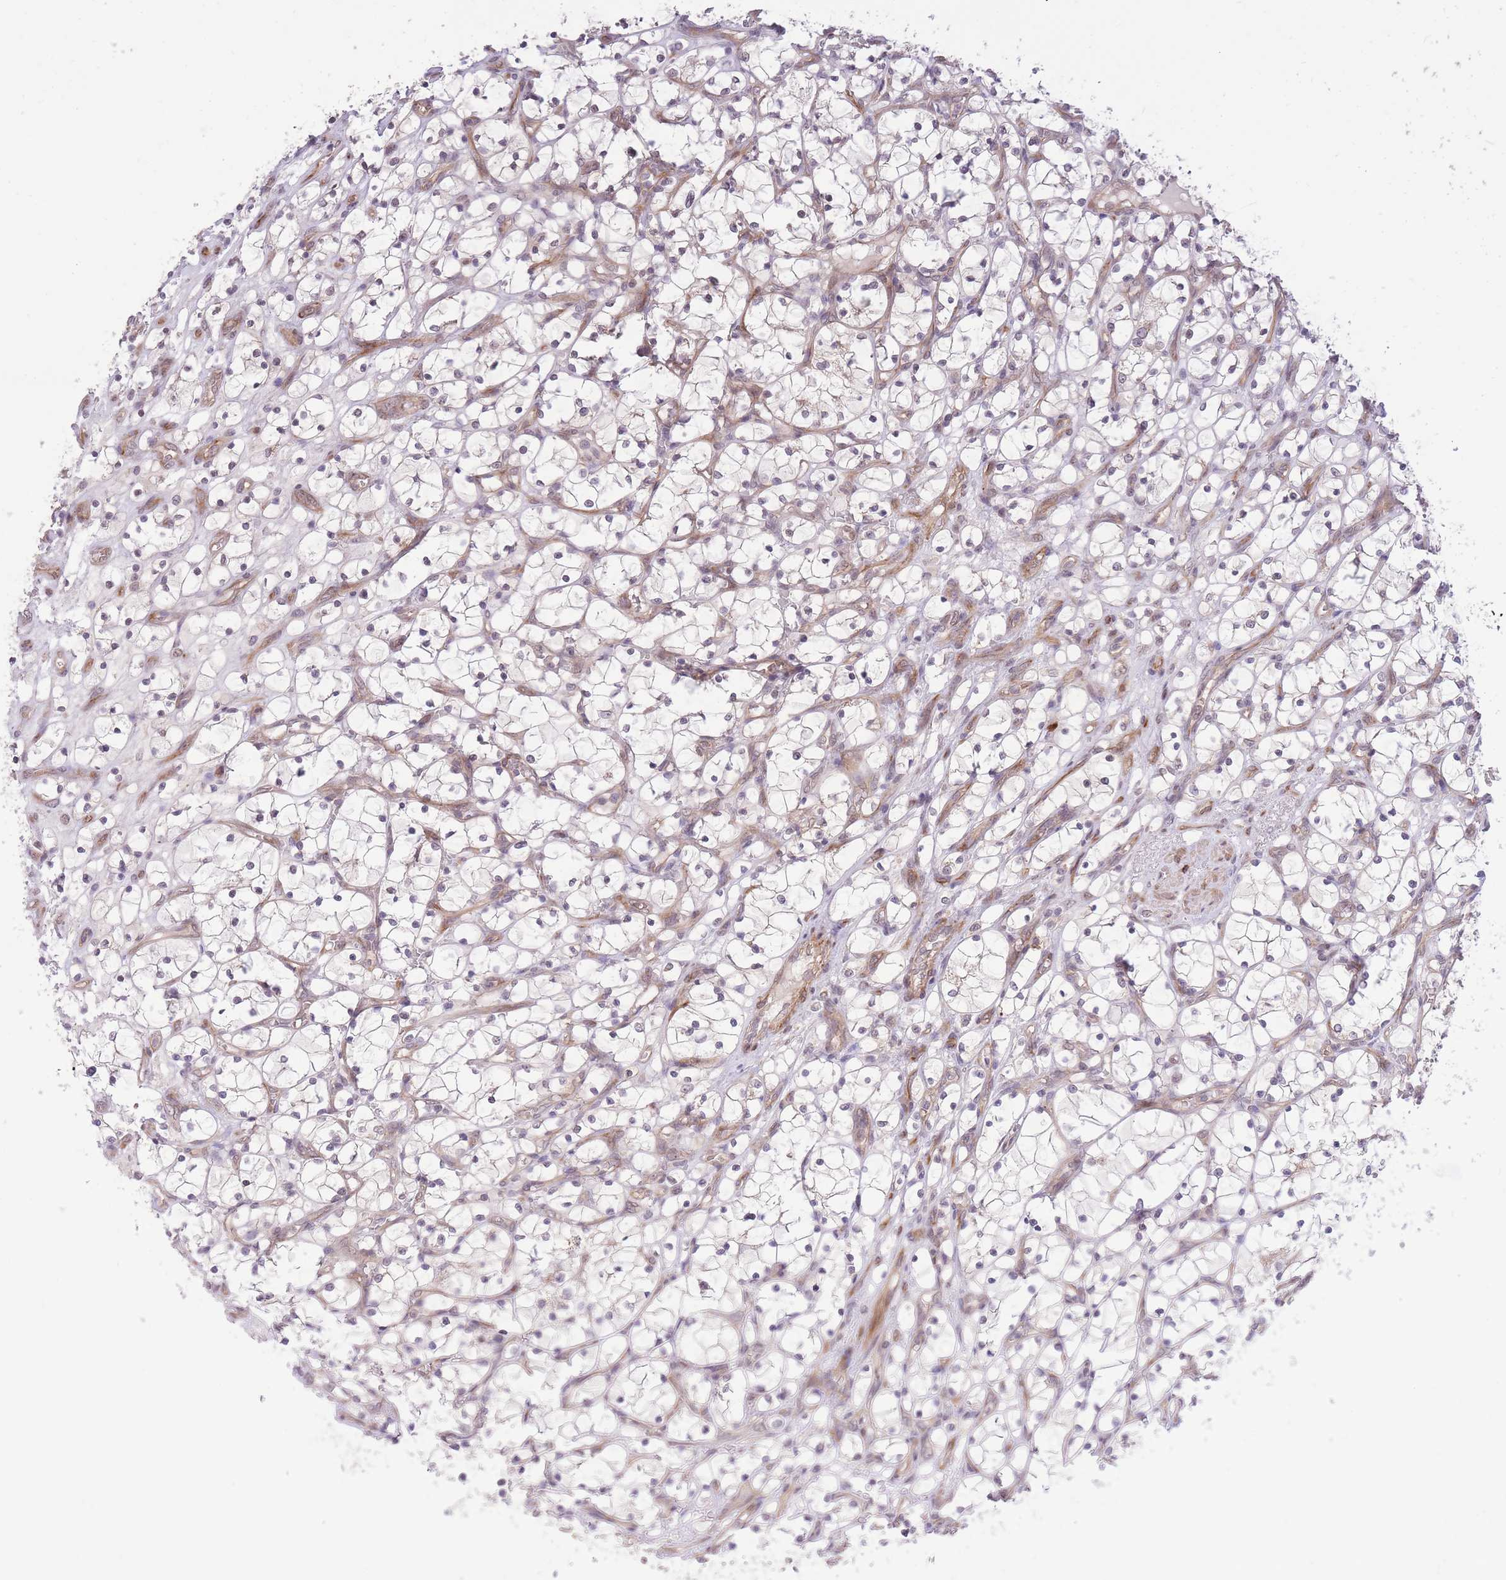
{"staining": {"intensity": "negative", "quantity": "none", "location": "none"}, "tissue": "renal cancer", "cell_type": "Tumor cells", "image_type": "cancer", "snomed": [{"axis": "morphology", "description": "Adenocarcinoma, NOS"}, {"axis": "topography", "description": "Kidney"}], "caption": "High magnification brightfield microscopy of adenocarcinoma (renal) stained with DAB (3,3'-diaminobenzidine) (brown) and counterstained with hematoxylin (blue): tumor cells show no significant expression.", "gene": "ELOA2", "patient": {"sex": "female", "age": 69}}